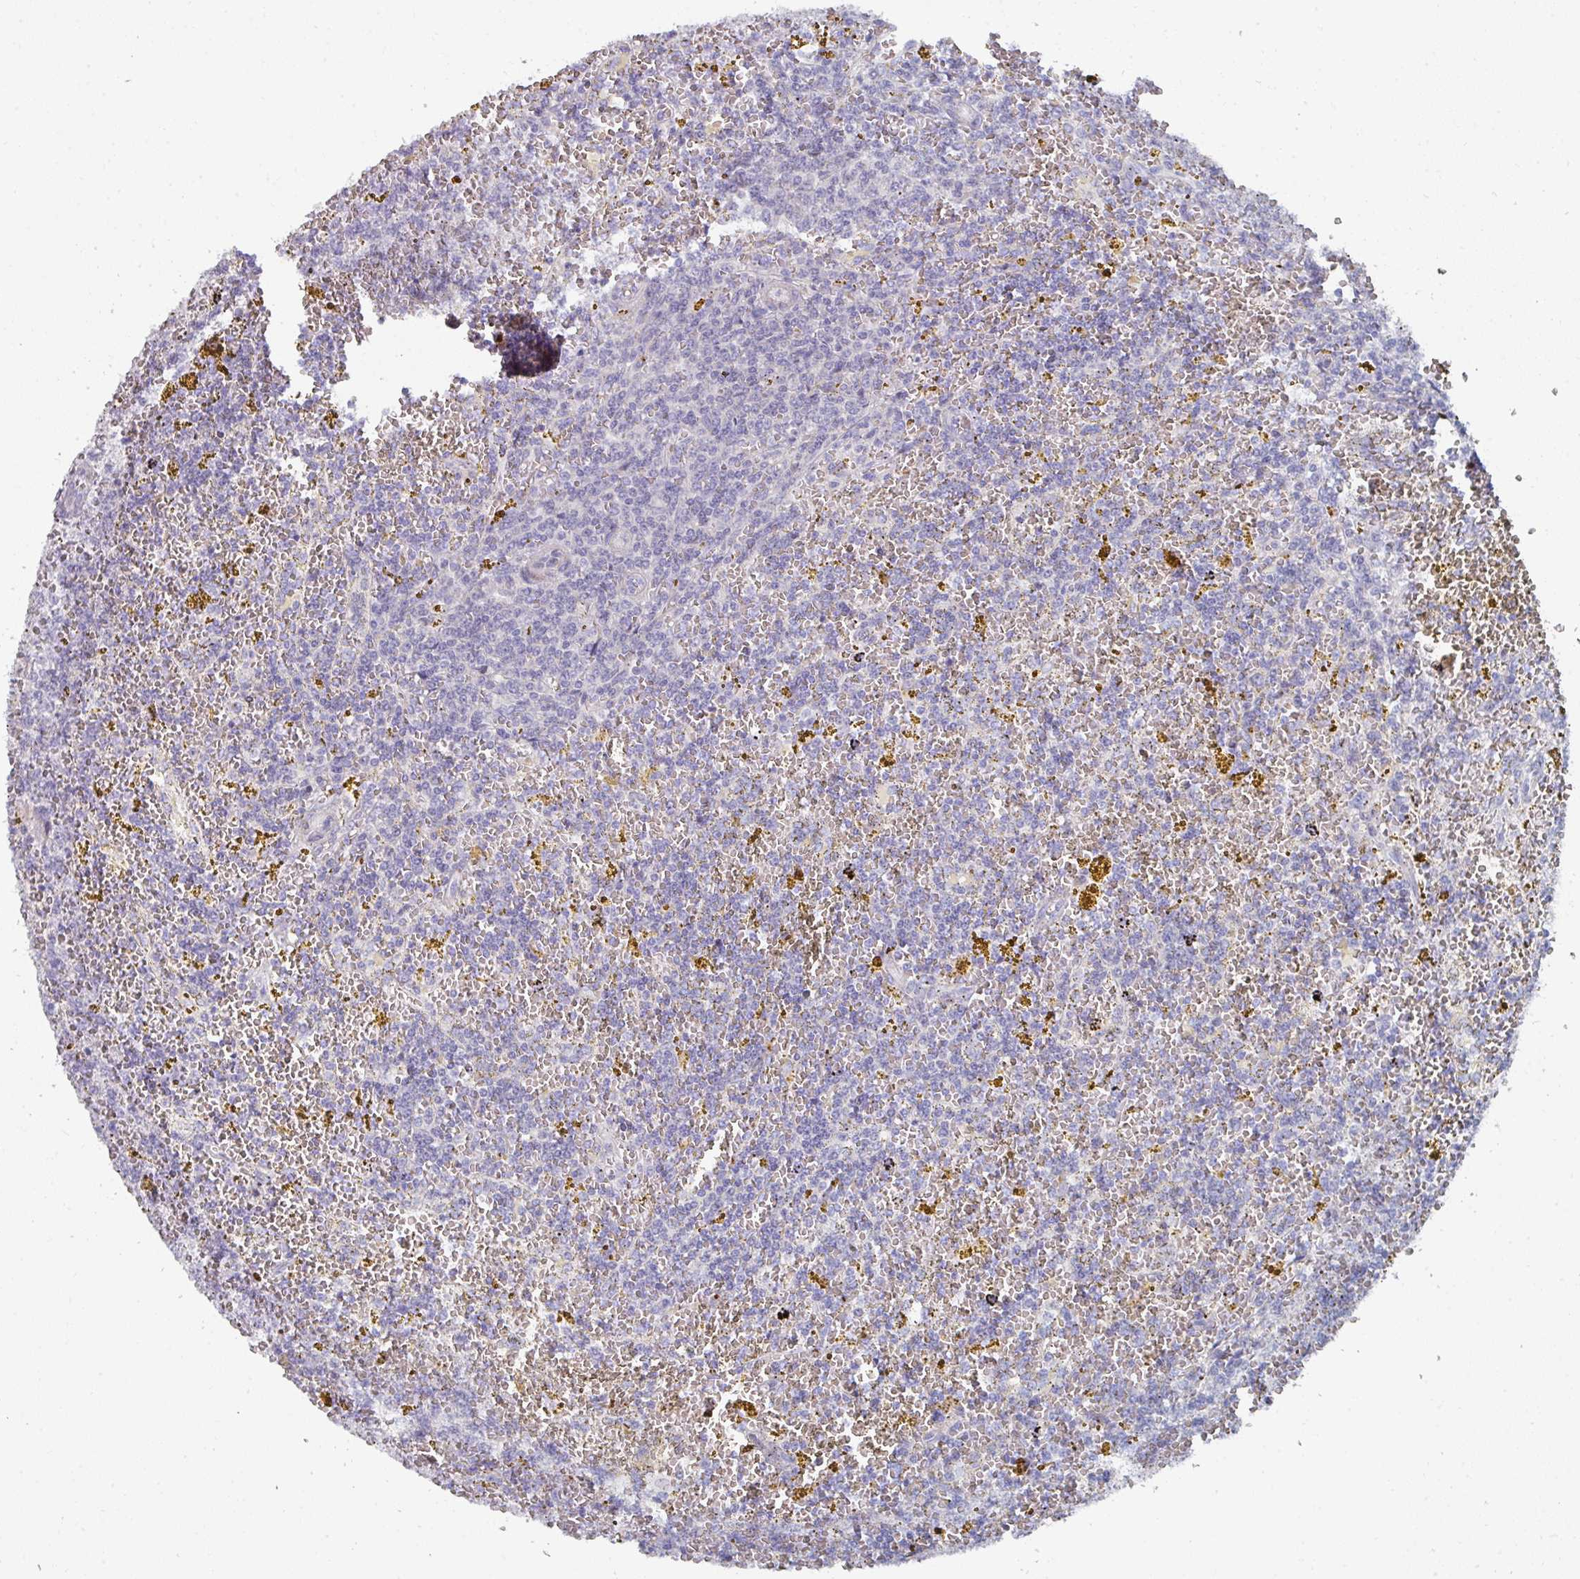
{"staining": {"intensity": "negative", "quantity": "none", "location": "none"}, "tissue": "lymphoma", "cell_type": "Tumor cells", "image_type": "cancer", "snomed": [{"axis": "morphology", "description": "Malignant lymphoma, non-Hodgkin's type, Low grade"}, {"axis": "topography", "description": "Spleen"}, {"axis": "topography", "description": "Lymph node"}], "caption": "Immunohistochemistry image of neoplastic tissue: low-grade malignant lymphoma, non-Hodgkin's type stained with DAB (3,3'-diaminobenzidine) demonstrates no significant protein staining in tumor cells.", "gene": "NT5C1A", "patient": {"sex": "female", "age": 66}}